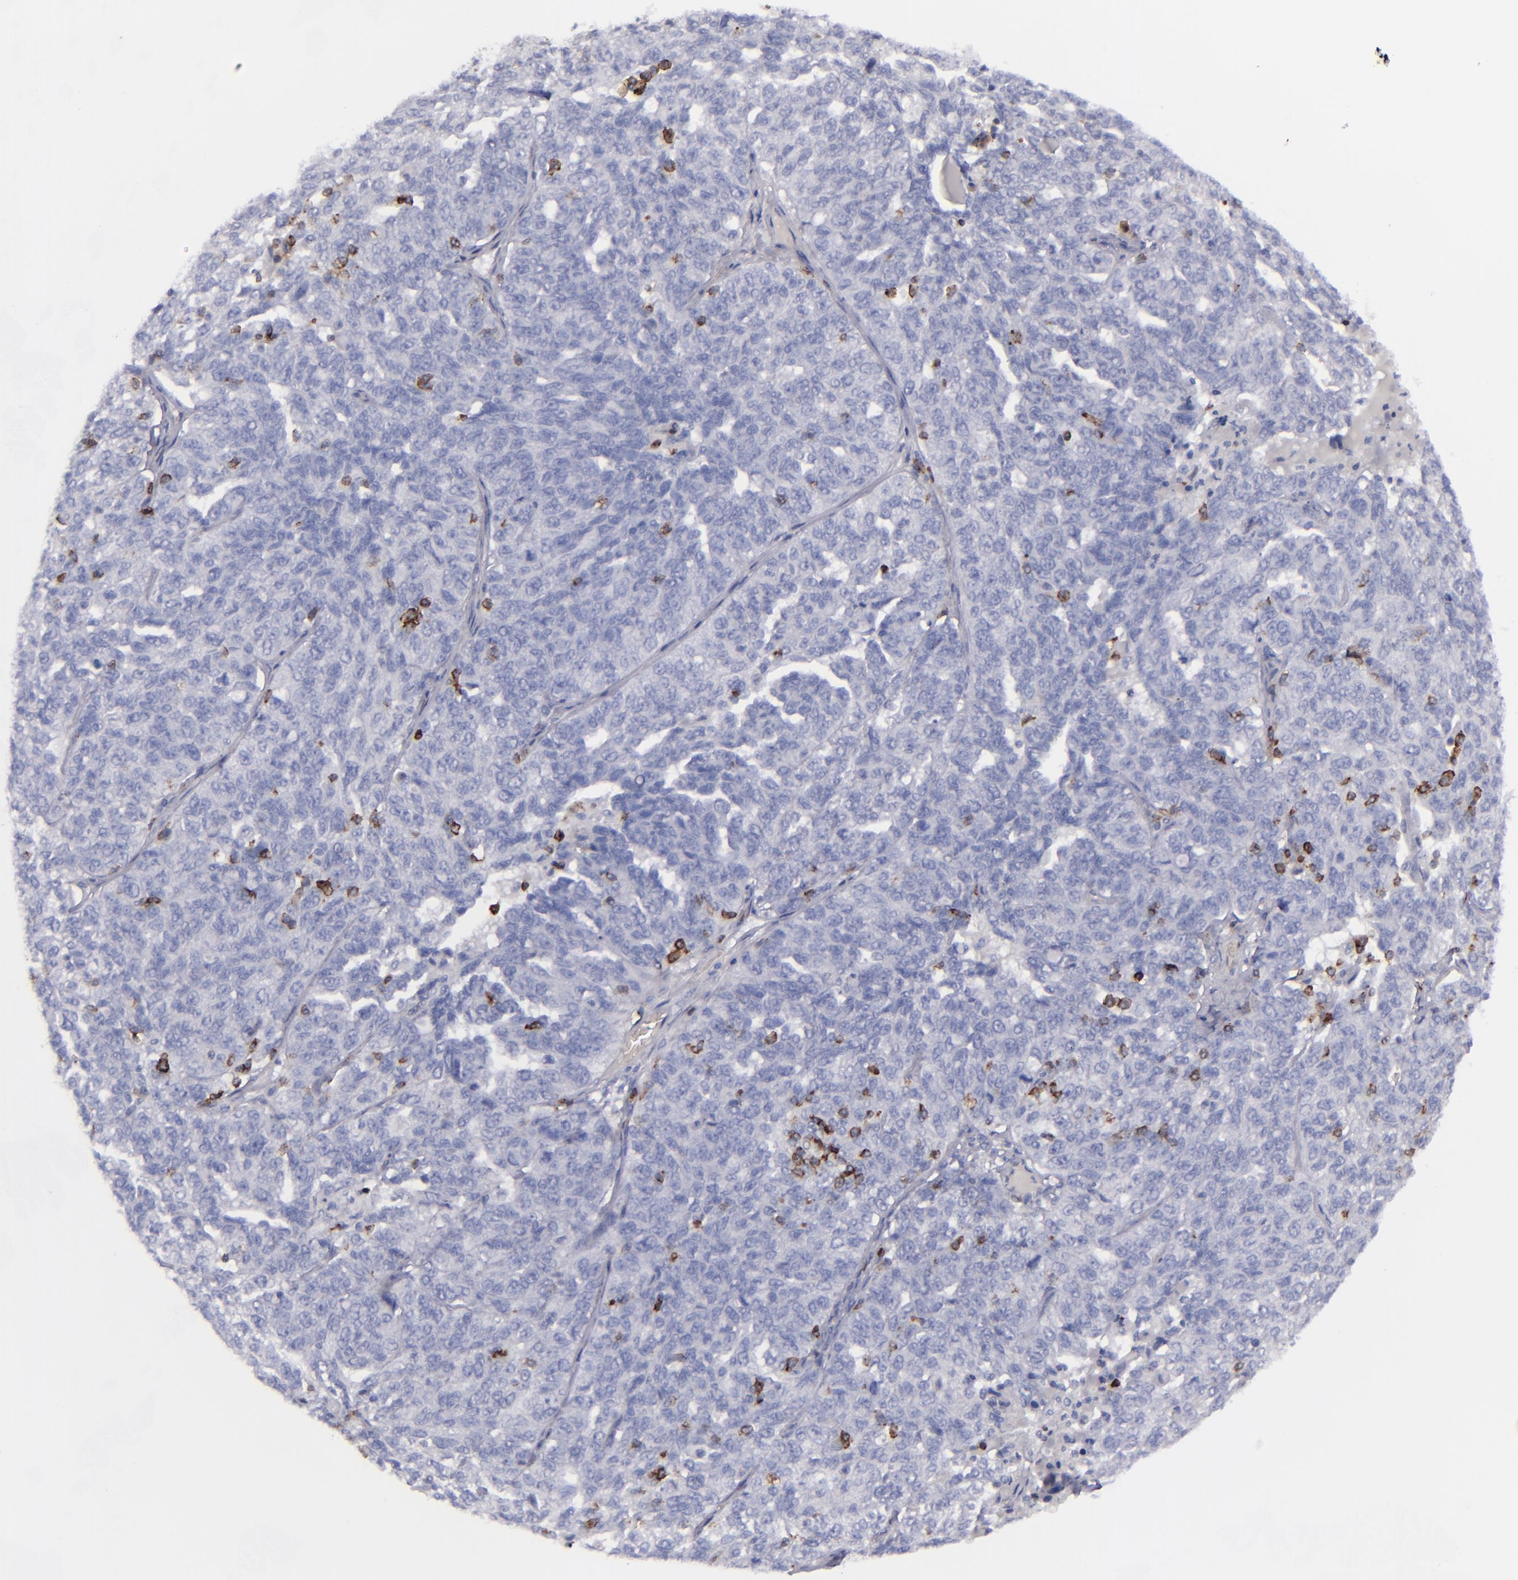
{"staining": {"intensity": "negative", "quantity": "none", "location": "none"}, "tissue": "ovarian cancer", "cell_type": "Tumor cells", "image_type": "cancer", "snomed": [{"axis": "morphology", "description": "Cystadenocarcinoma, serous, NOS"}, {"axis": "topography", "description": "Ovary"}], "caption": "DAB (3,3'-diaminobenzidine) immunohistochemical staining of ovarian cancer (serous cystadenocarcinoma) shows no significant staining in tumor cells.", "gene": "CD27", "patient": {"sex": "female", "age": 71}}